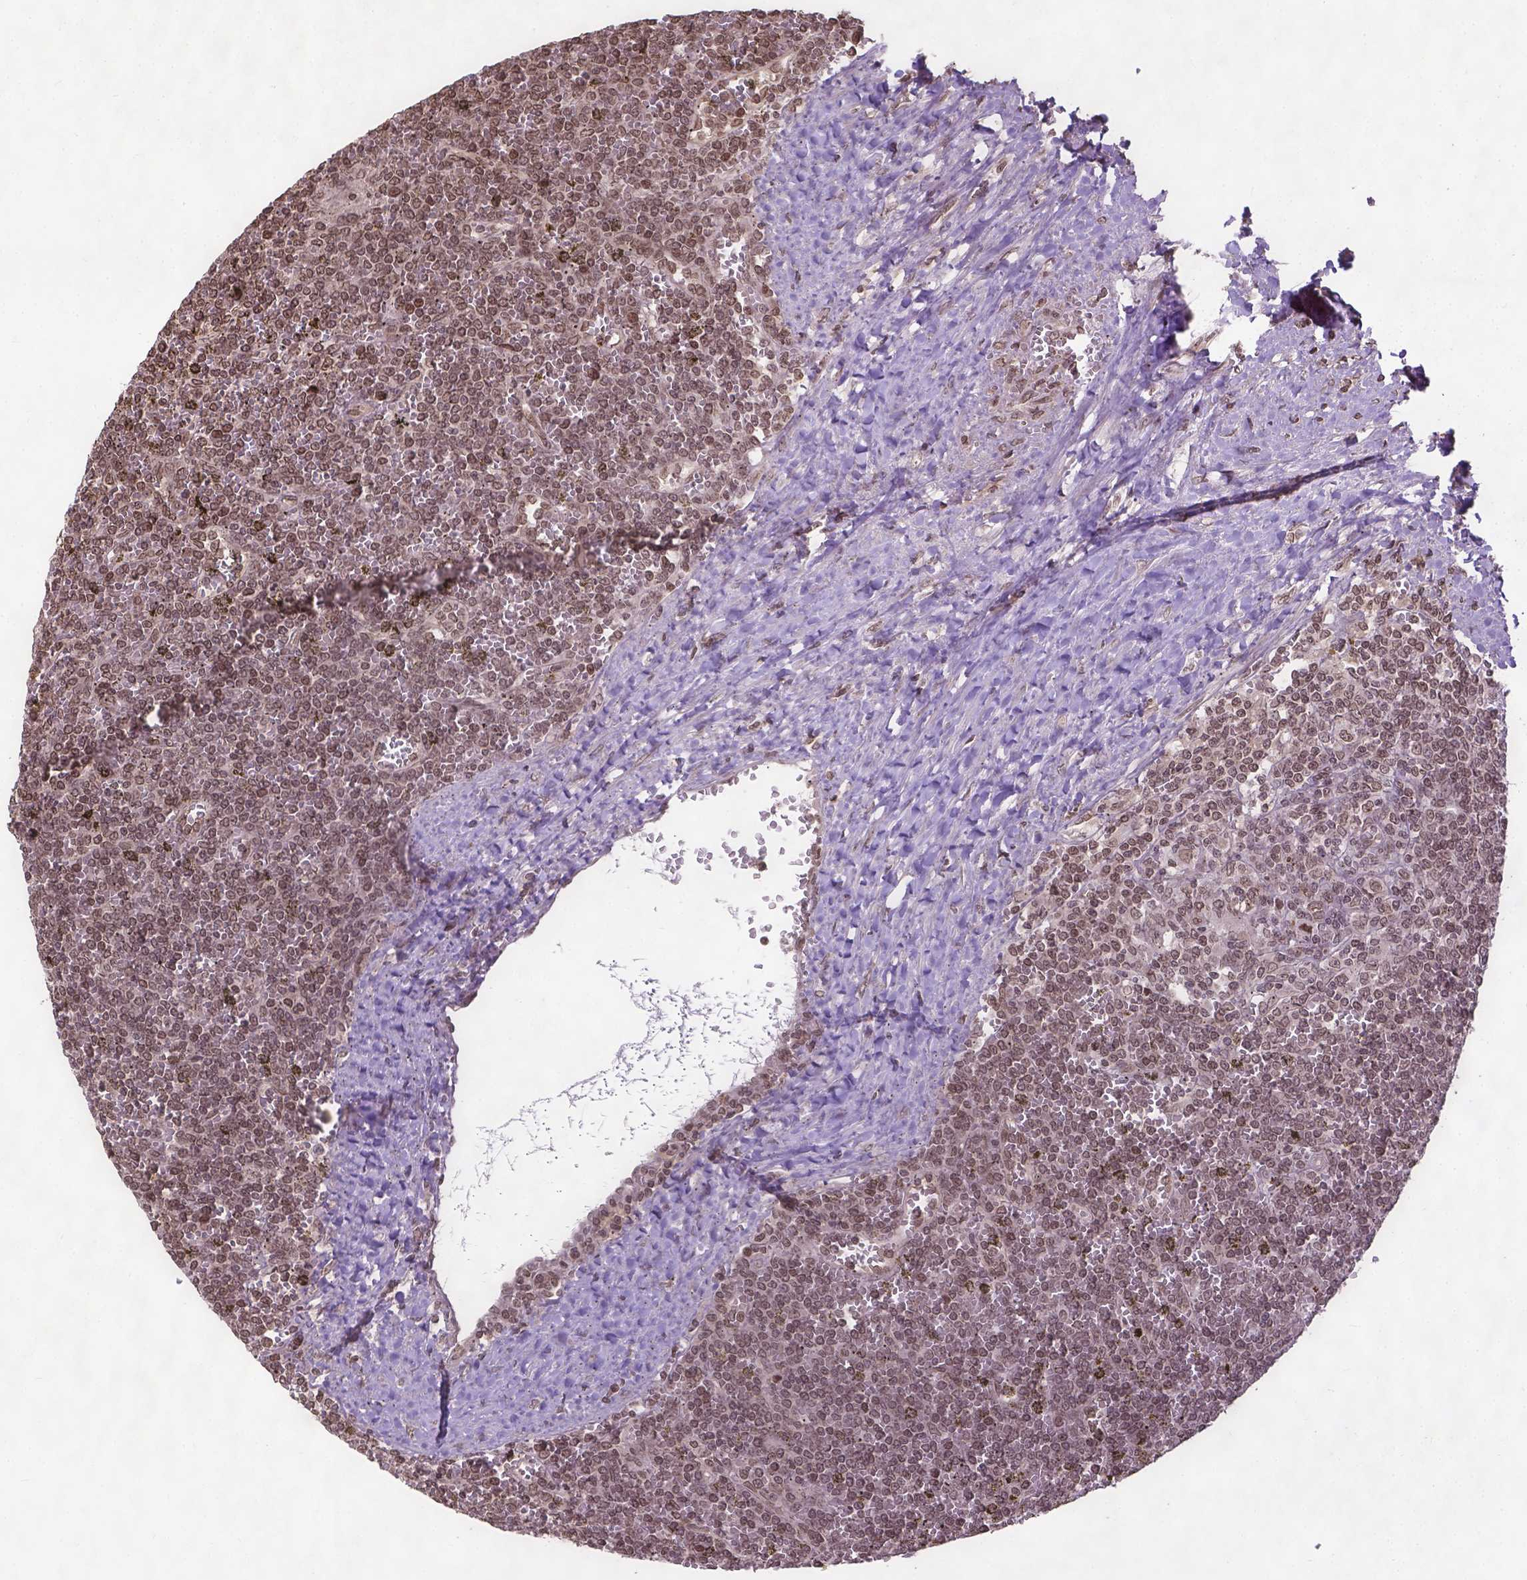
{"staining": {"intensity": "moderate", "quantity": ">75%", "location": "nuclear"}, "tissue": "lymphoma", "cell_type": "Tumor cells", "image_type": "cancer", "snomed": [{"axis": "morphology", "description": "Malignant lymphoma, non-Hodgkin's type, Low grade"}, {"axis": "topography", "description": "Spleen"}], "caption": "Brown immunohistochemical staining in human malignant lymphoma, non-Hodgkin's type (low-grade) exhibits moderate nuclear positivity in about >75% of tumor cells.", "gene": "BANF1", "patient": {"sex": "female", "age": 19}}